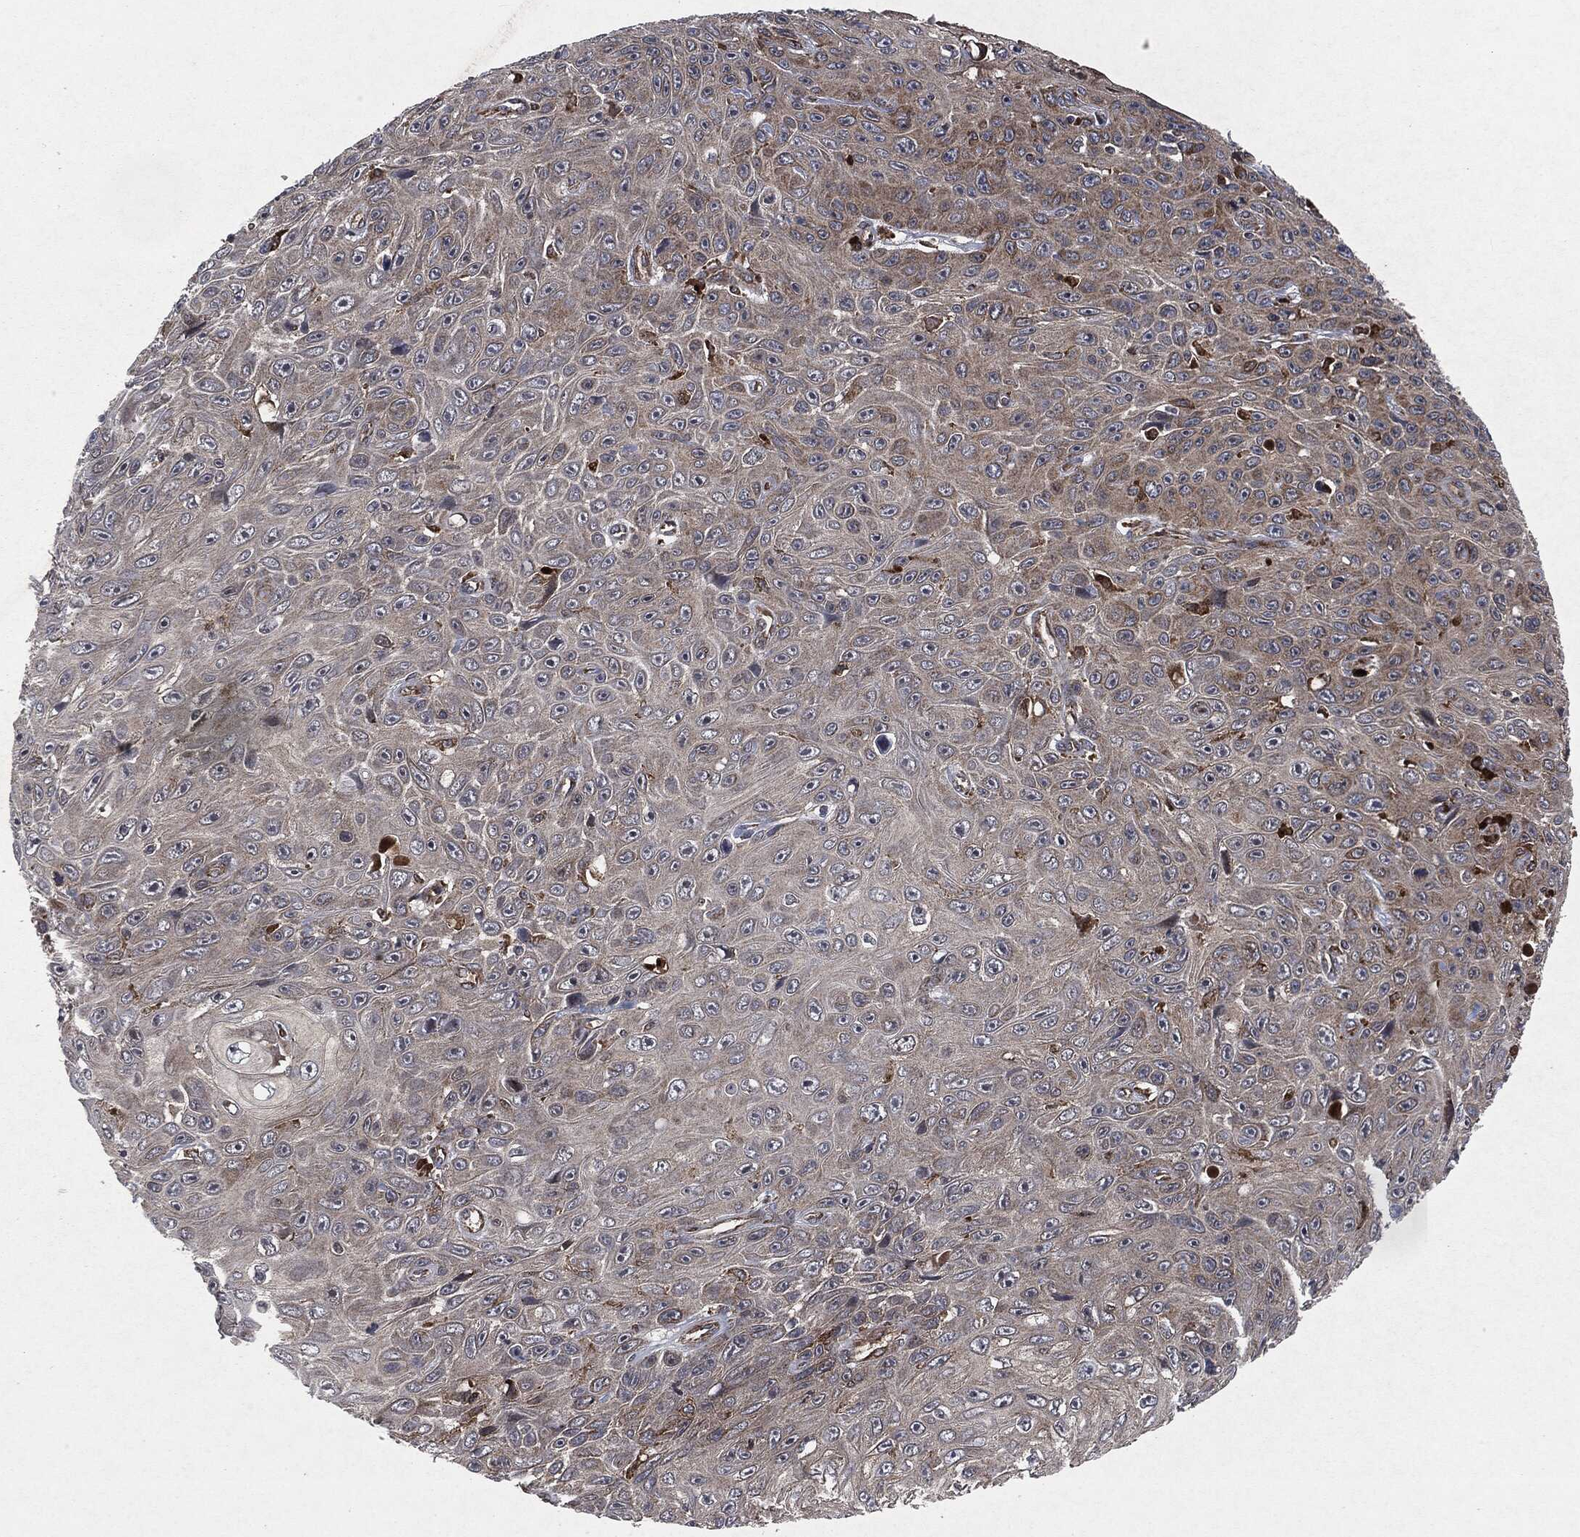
{"staining": {"intensity": "moderate", "quantity": "25%-75%", "location": "cytoplasmic/membranous"}, "tissue": "skin cancer", "cell_type": "Tumor cells", "image_type": "cancer", "snomed": [{"axis": "morphology", "description": "Squamous cell carcinoma, NOS"}, {"axis": "topography", "description": "Skin"}], "caption": "Immunohistochemical staining of skin cancer exhibits medium levels of moderate cytoplasmic/membranous protein positivity in approximately 25%-75% of tumor cells. Ihc stains the protein of interest in brown and the nuclei are stained blue.", "gene": "RAF1", "patient": {"sex": "male", "age": 82}}